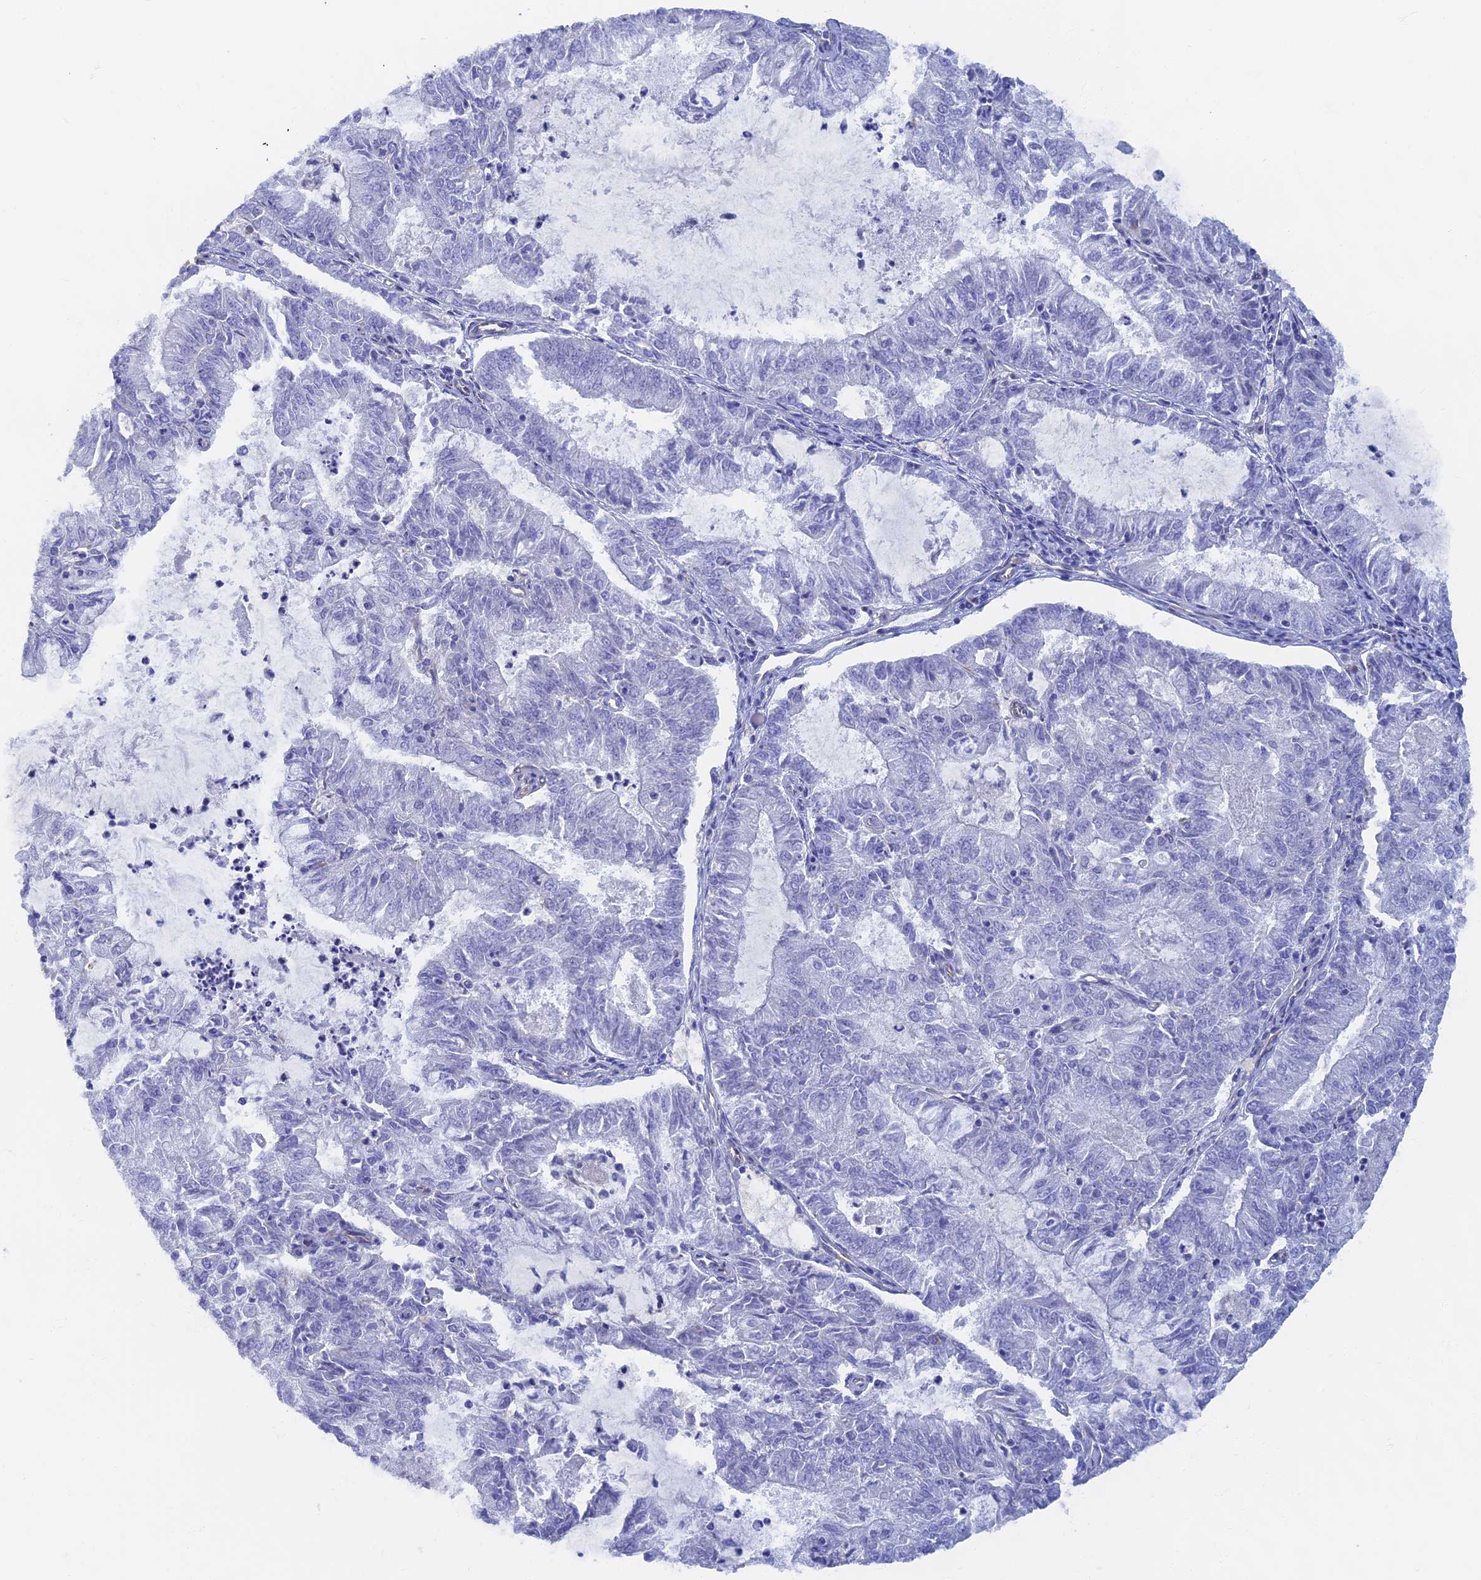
{"staining": {"intensity": "negative", "quantity": "none", "location": "none"}, "tissue": "endometrial cancer", "cell_type": "Tumor cells", "image_type": "cancer", "snomed": [{"axis": "morphology", "description": "Adenocarcinoma, NOS"}, {"axis": "topography", "description": "Endometrium"}], "caption": "The micrograph demonstrates no significant expression in tumor cells of endometrial adenocarcinoma.", "gene": "RMC1", "patient": {"sex": "female", "age": 57}}